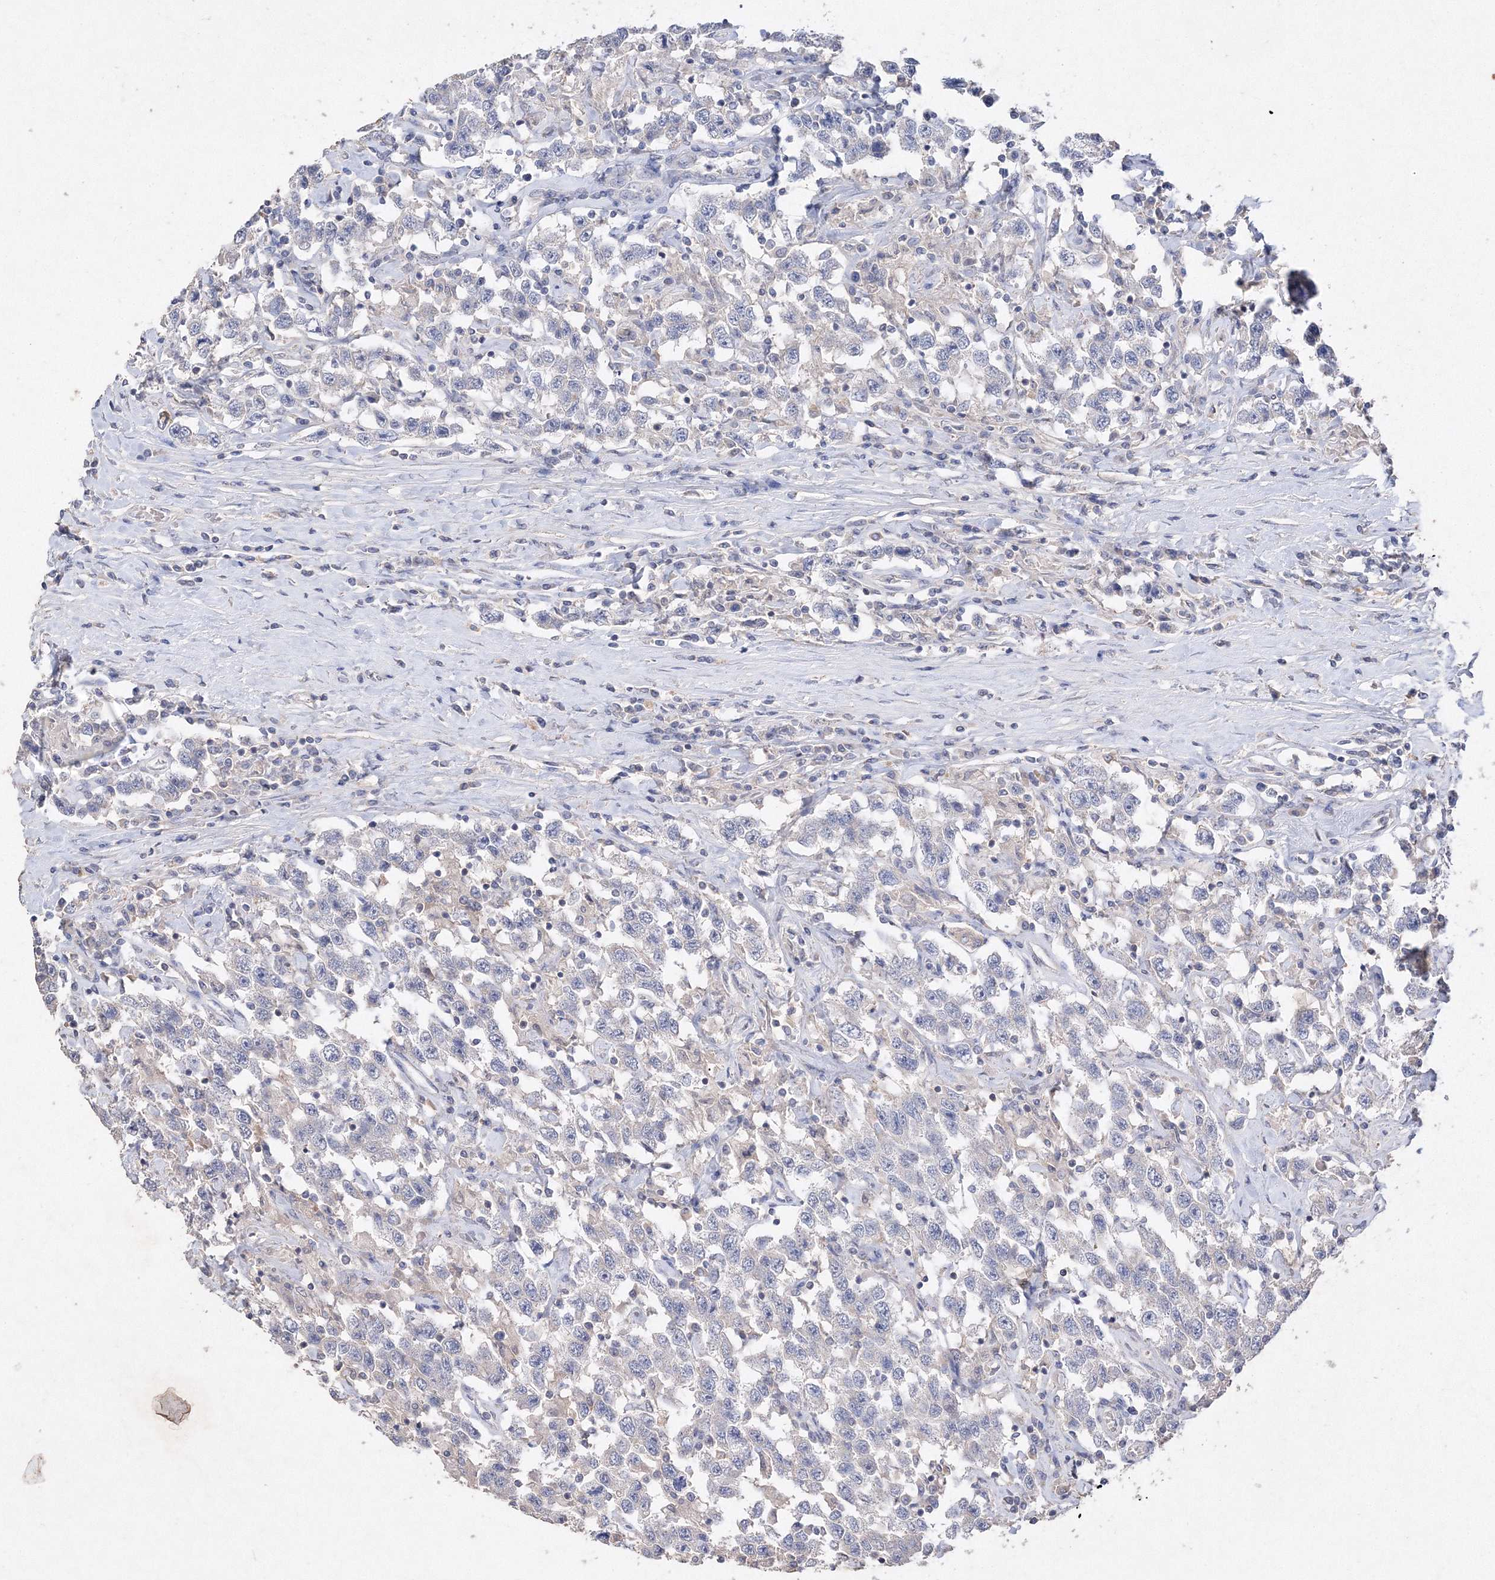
{"staining": {"intensity": "negative", "quantity": "none", "location": "none"}, "tissue": "testis cancer", "cell_type": "Tumor cells", "image_type": "cancer", "snomed": [{"axis": "morphology", "description": "Seminoma, NOS"}, {"axis": "topography", "description": "Testis"}], "caption": "IHC micrograph of testis seminoma stained for a protein (brown), which displays no positivity in tumor cells.", "gene": "GLS", "patient": {"sex": "male", "age": 41}}